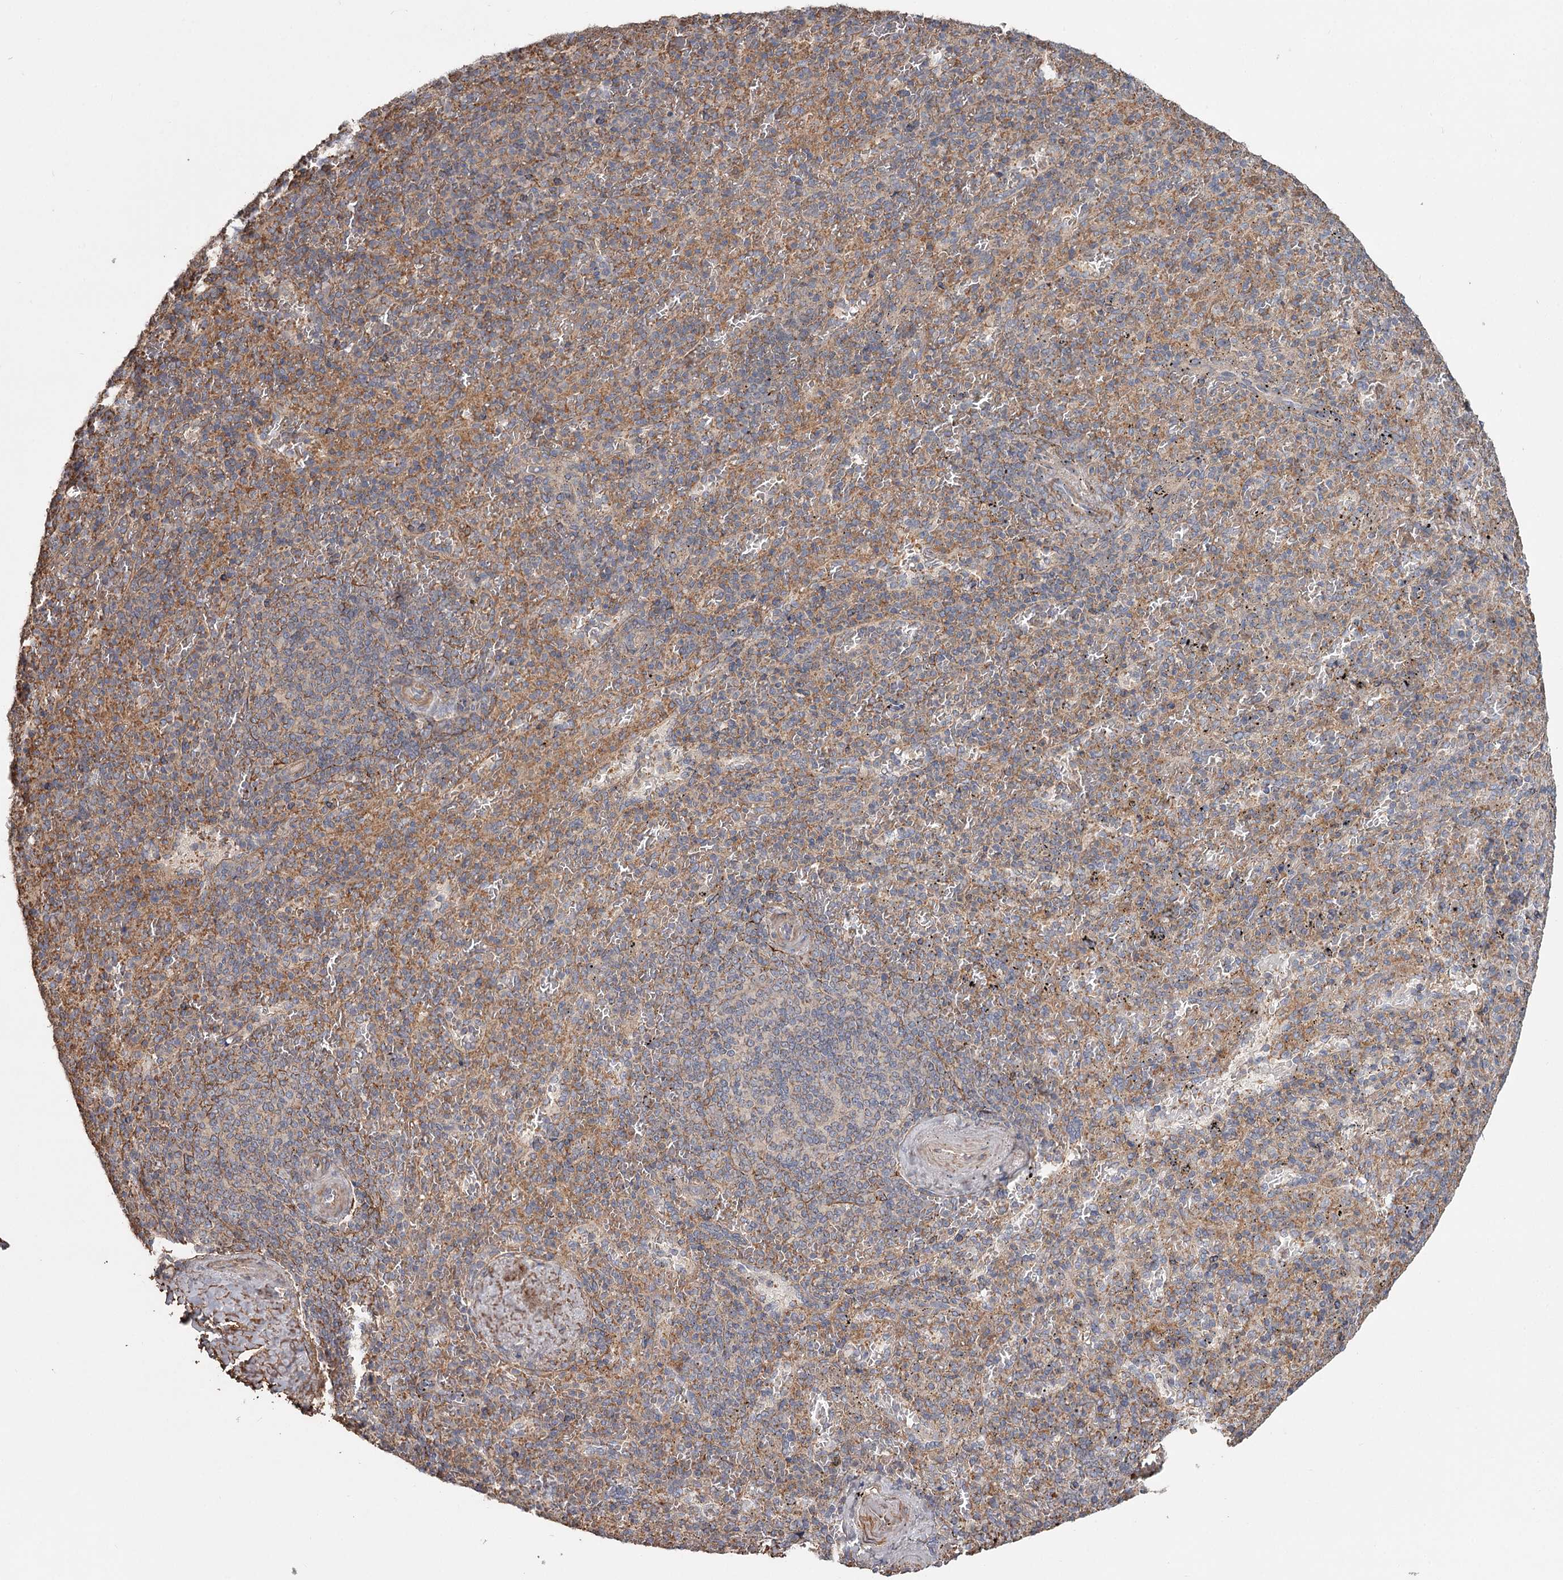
{"staining": {"intensity": "moderate", "quantity": "<25%", "location": "cytoplasmic/membranous"}, "tissue": "spleen", "cell_type": "Cells in red pulp", "image_type": "normal", "snomed": [{"axis": "morphology", "description": "Normal tissue, NOS"}, {"axis": "topography", "description": "Spleen"}], "caption": "This histopathology image demonstrates immunohistochemistry staining of normal human spleen, with low moderate cytoplasmic/membranous positivity in about <25% of cells in red pulp.", "gene": "DHRS9", "patient": {"sex": "male", "age": 82}}